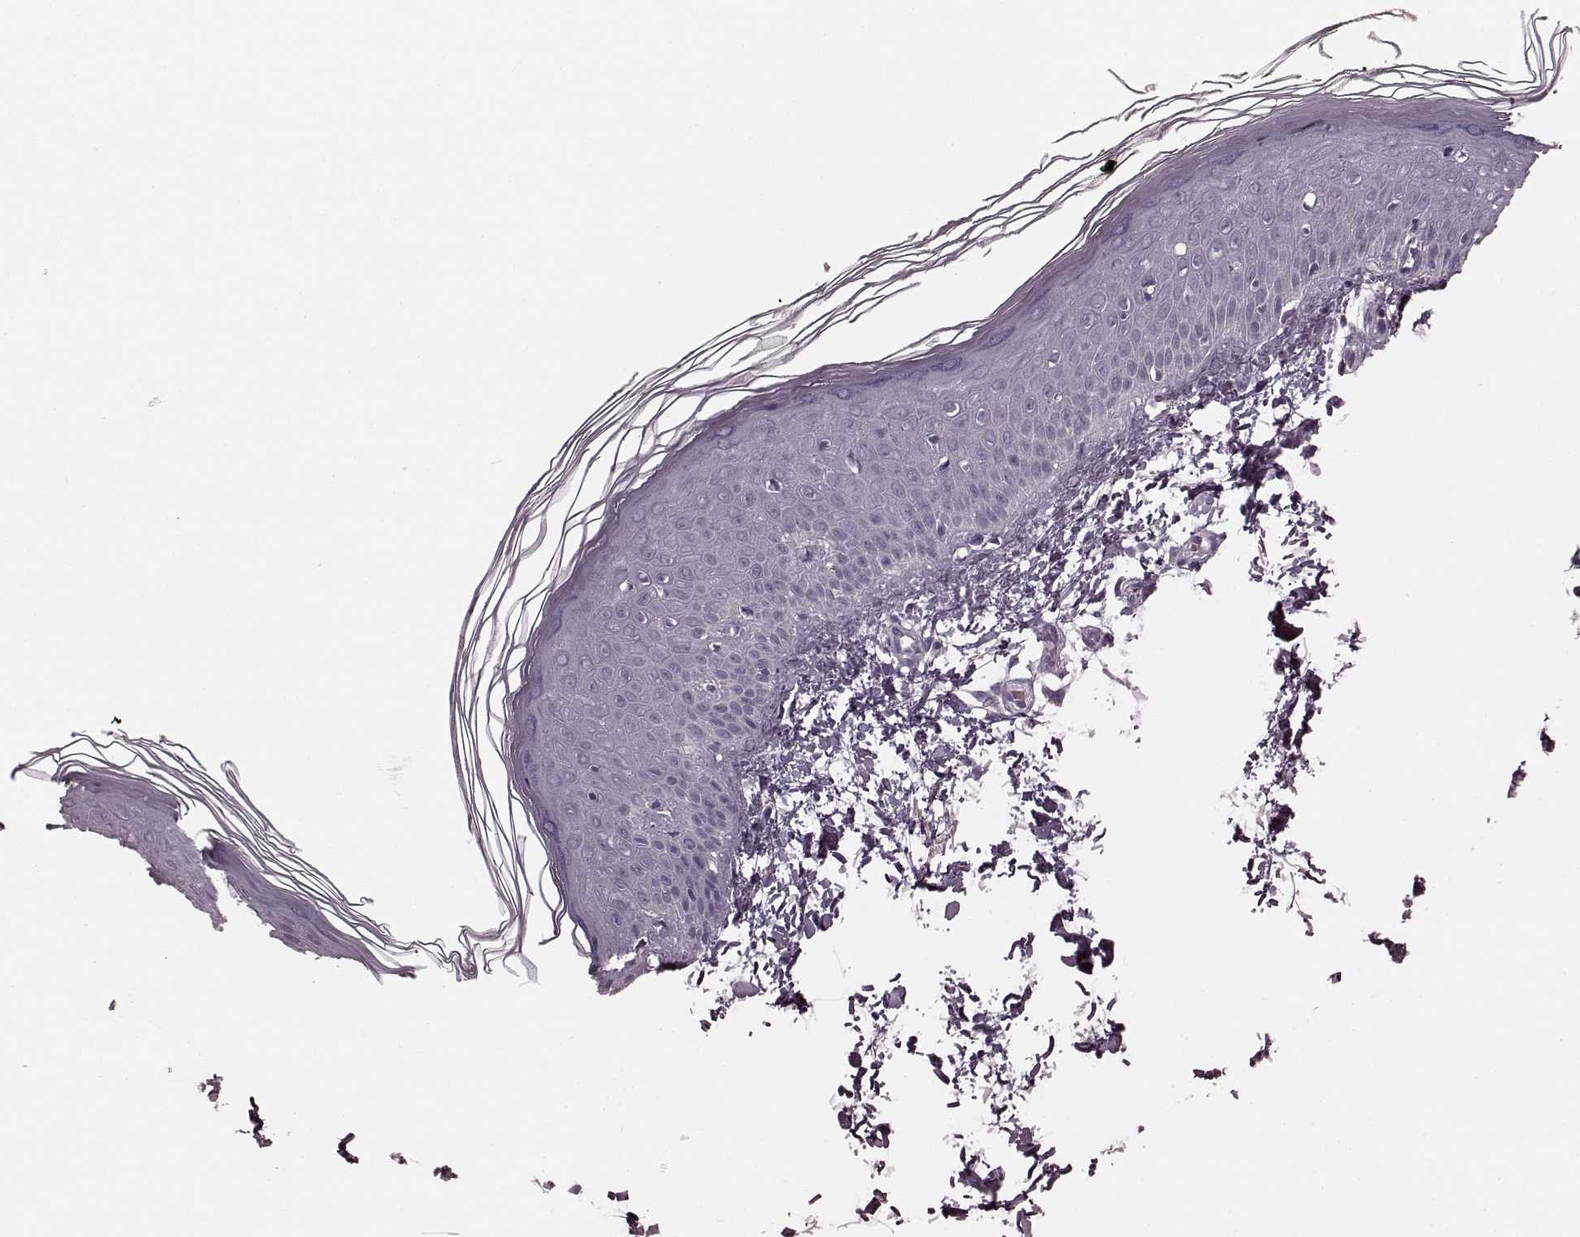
{"staining": {"intensity": "negative", "quantity": "none", "location": "none"}, "tissue": "skin", "cell_type": "Fibroblasts", "image_type": "normal", "snomed": [{"axis": "morphology", "description": "Normal tissue, NOS"}, {"axis": "topography", "description": "Skin"}], "caption": "DAB (3,3'-diaminobenzidine) immunohistochemical staining of unremarkable human skin demonstrates no significant positivity in fibroblasts.", "gene": "TRPM1", "patient": {"sex": "female", "age": 62}}